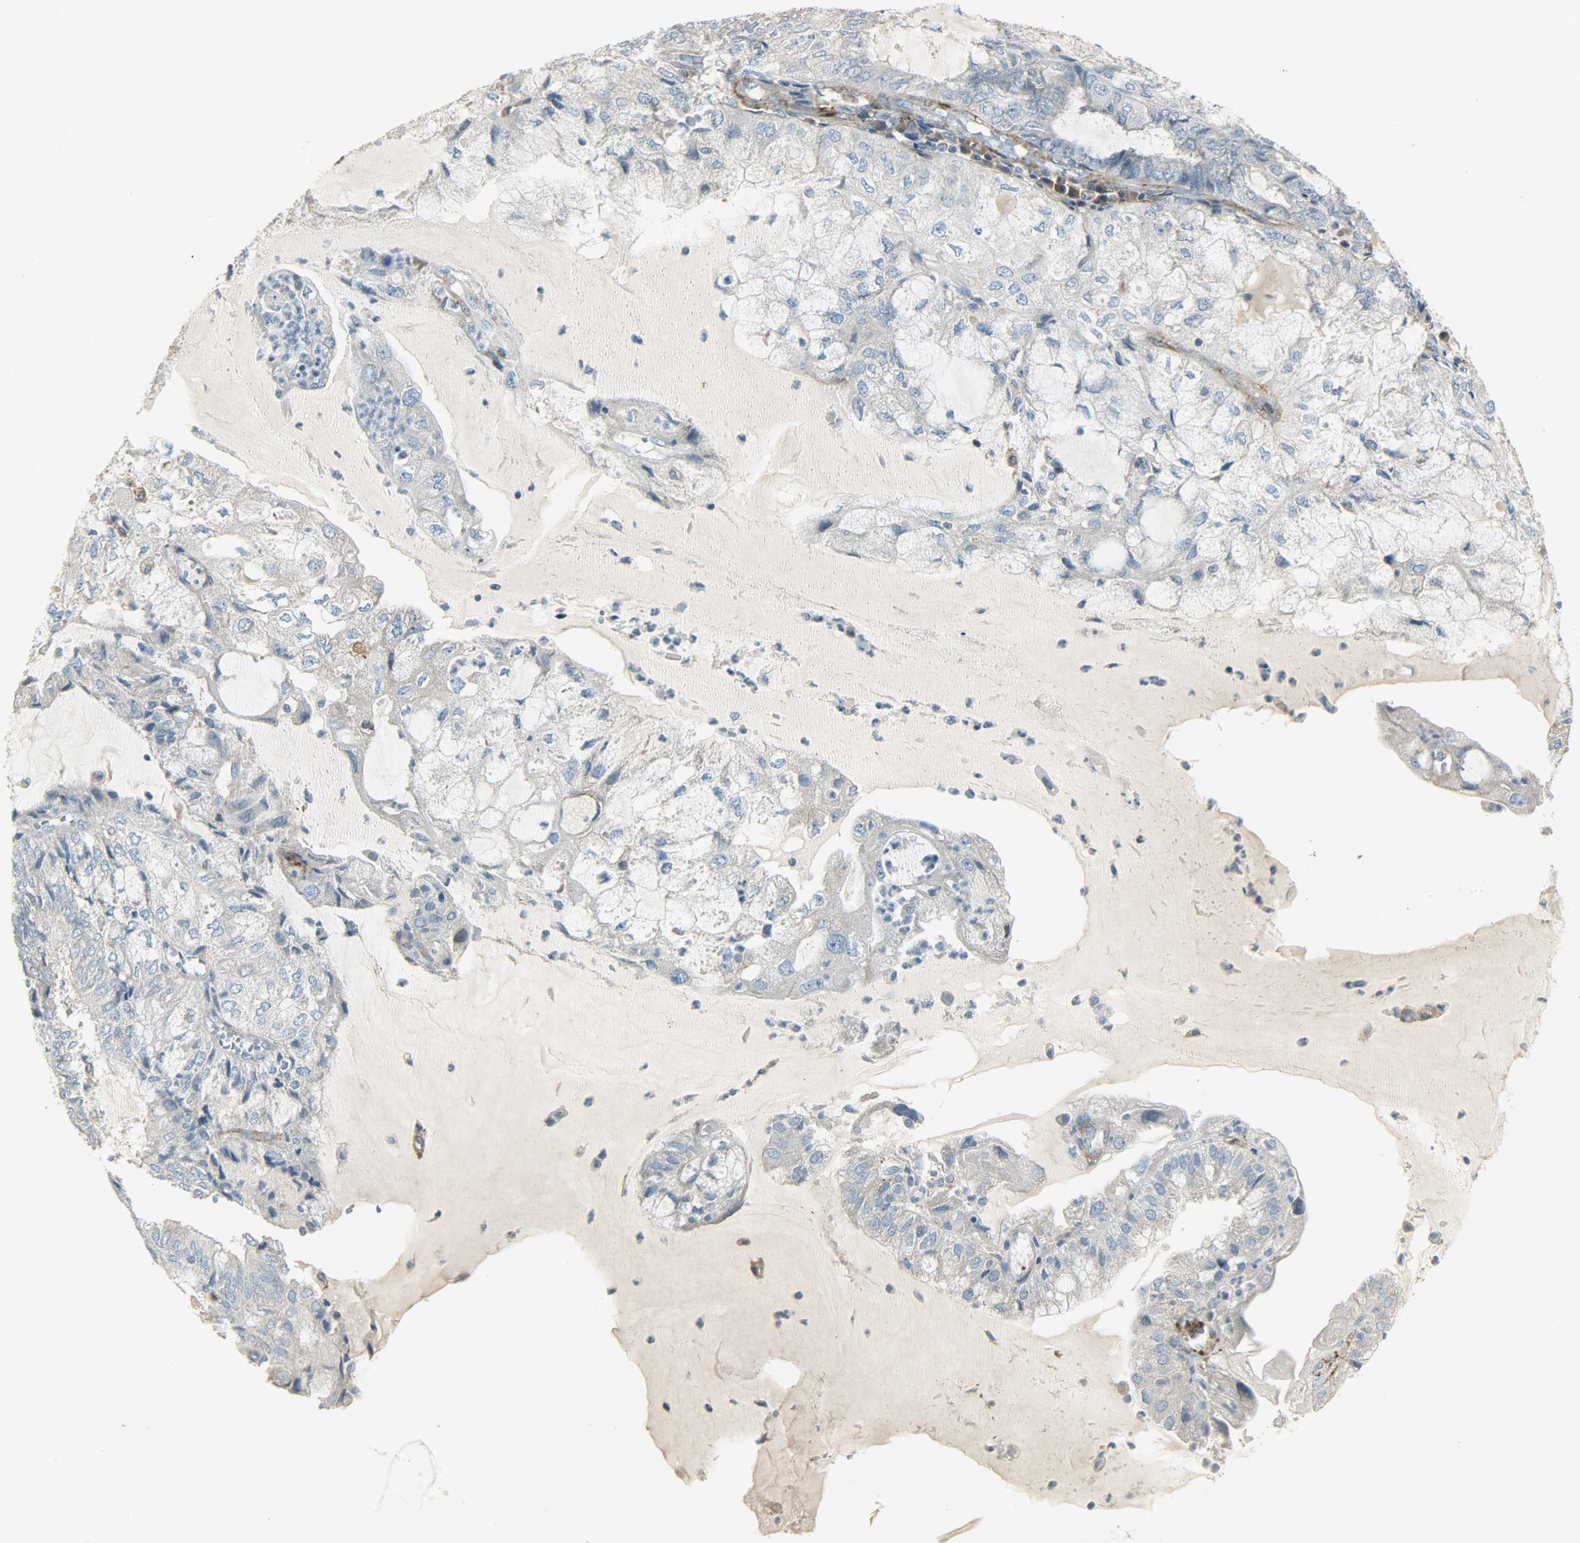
{"staining": {"intensity": "negative", "quantity": "none", "location": "none"}, "tissue": "endometrial cancer", "cell_type": "Tumor cells", "image_type": "cancer", "snomed": [{"axis": "morphology", "description": "Adenocarcinoma, NOS"}, {"axis": "topography", "description": "Endometrium"}], "caption": "An immunohistochemistry (IHC) micrograph of adenocarcinoma (endometrial) is shown. There is no staining in tumor cells of adenocarcinoma (endometrial).", "gene": "ENPEP", "patient": {"sex": "female", "age": 81}}